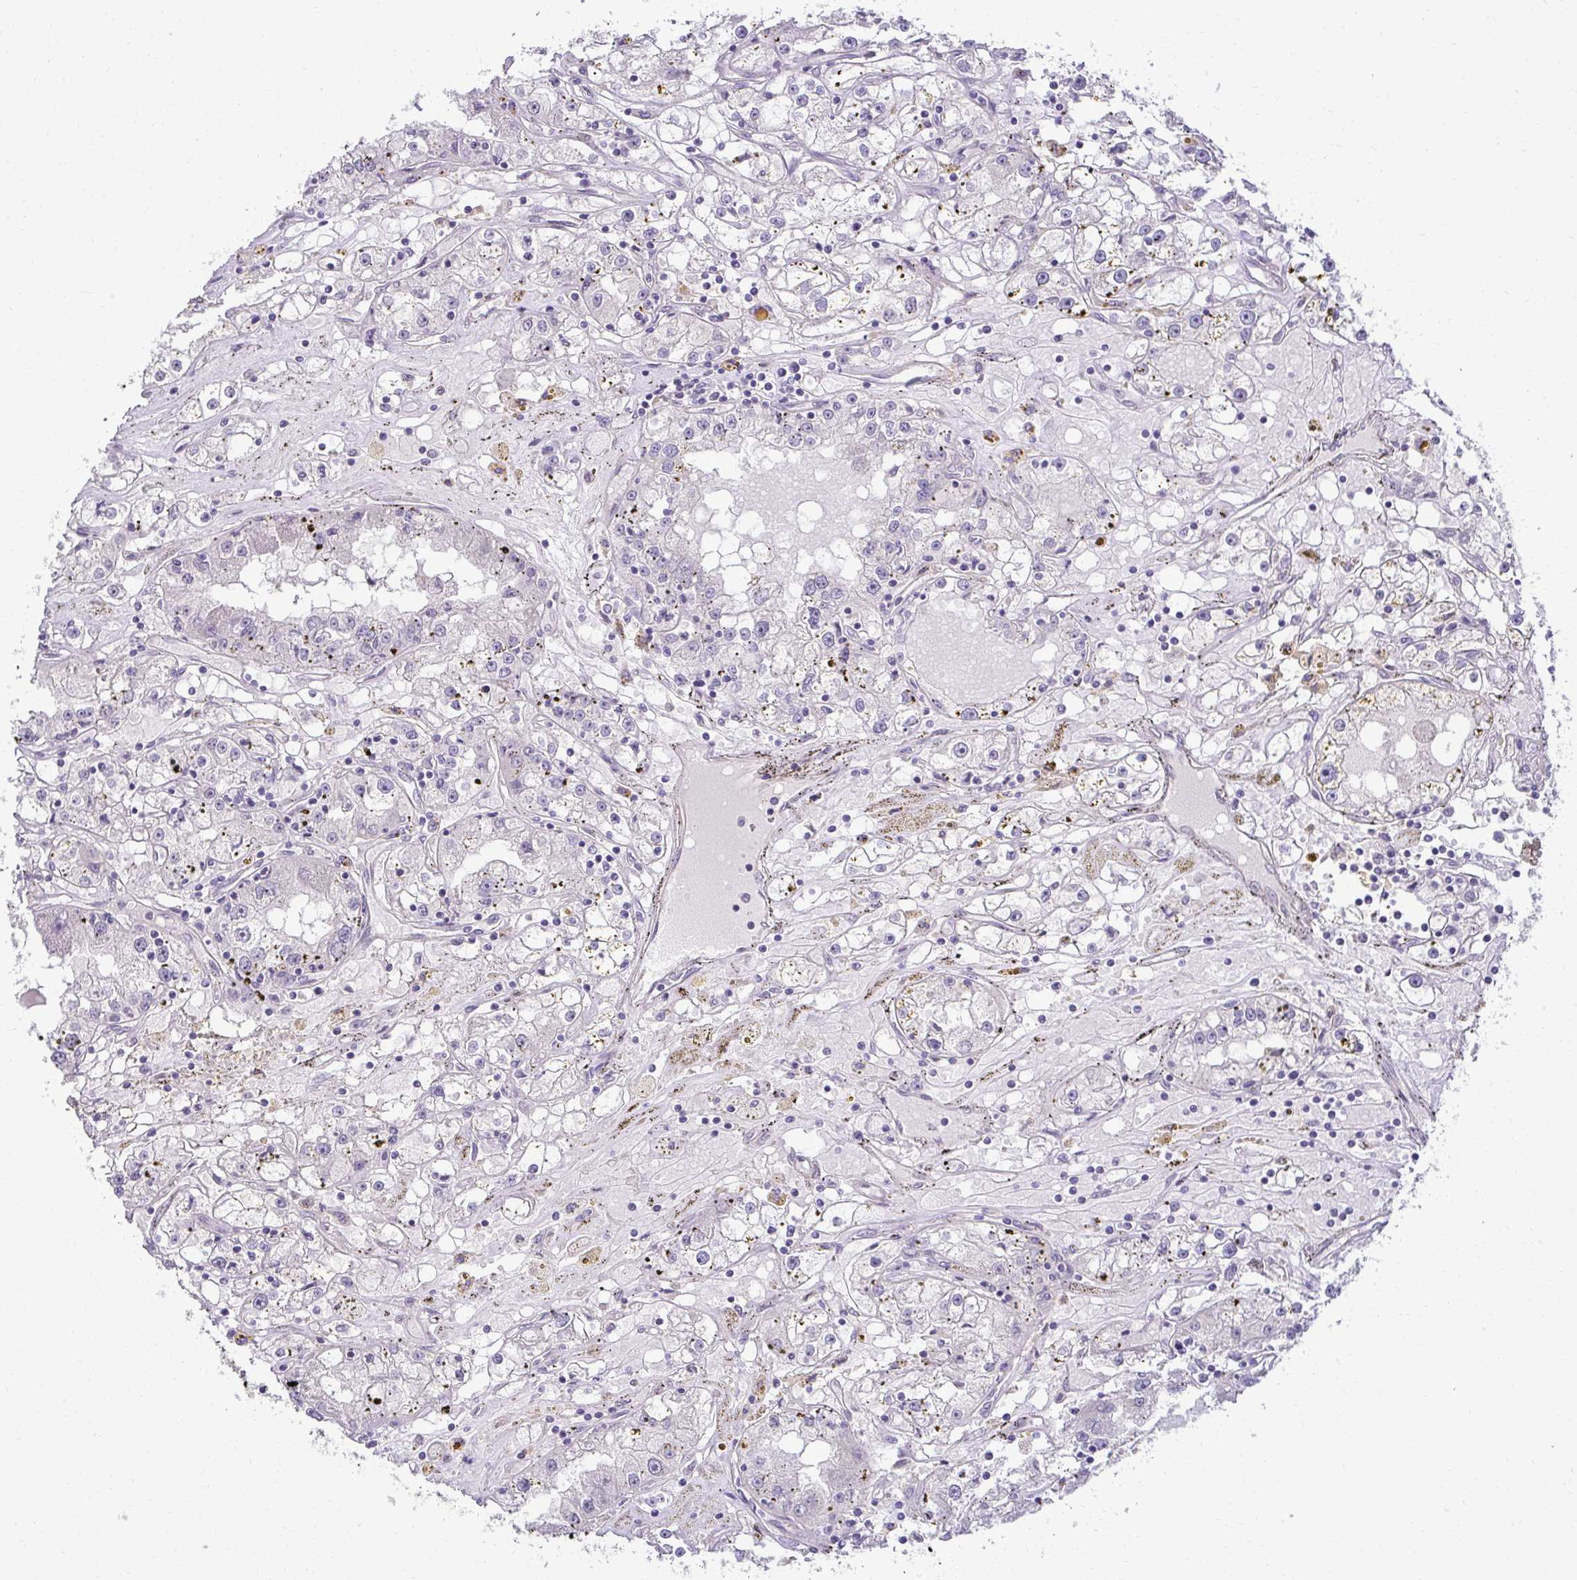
{"staining": {"intensity": "moderate", "quantity": "<25%", "location": "cytoplasmic/membranous"}, "tissue": "renal cancer", "cell_type": "Tumor cells", "image_type": "cancer", "snomed": [{"axis": "morphology", "description": "Adenocarcinoma, NOS"}, {"axis": "topography", "description": "Kidney"}], "caption": "About <25% of tumor cells in human renal cancer (adenocarcinoma) show moderate cytoplasmic/membranous protein staining as visualized by brown immunohistochemical staining.", "gene": "SLC30A3", "patient": {"sex": "male", "age": 56}}